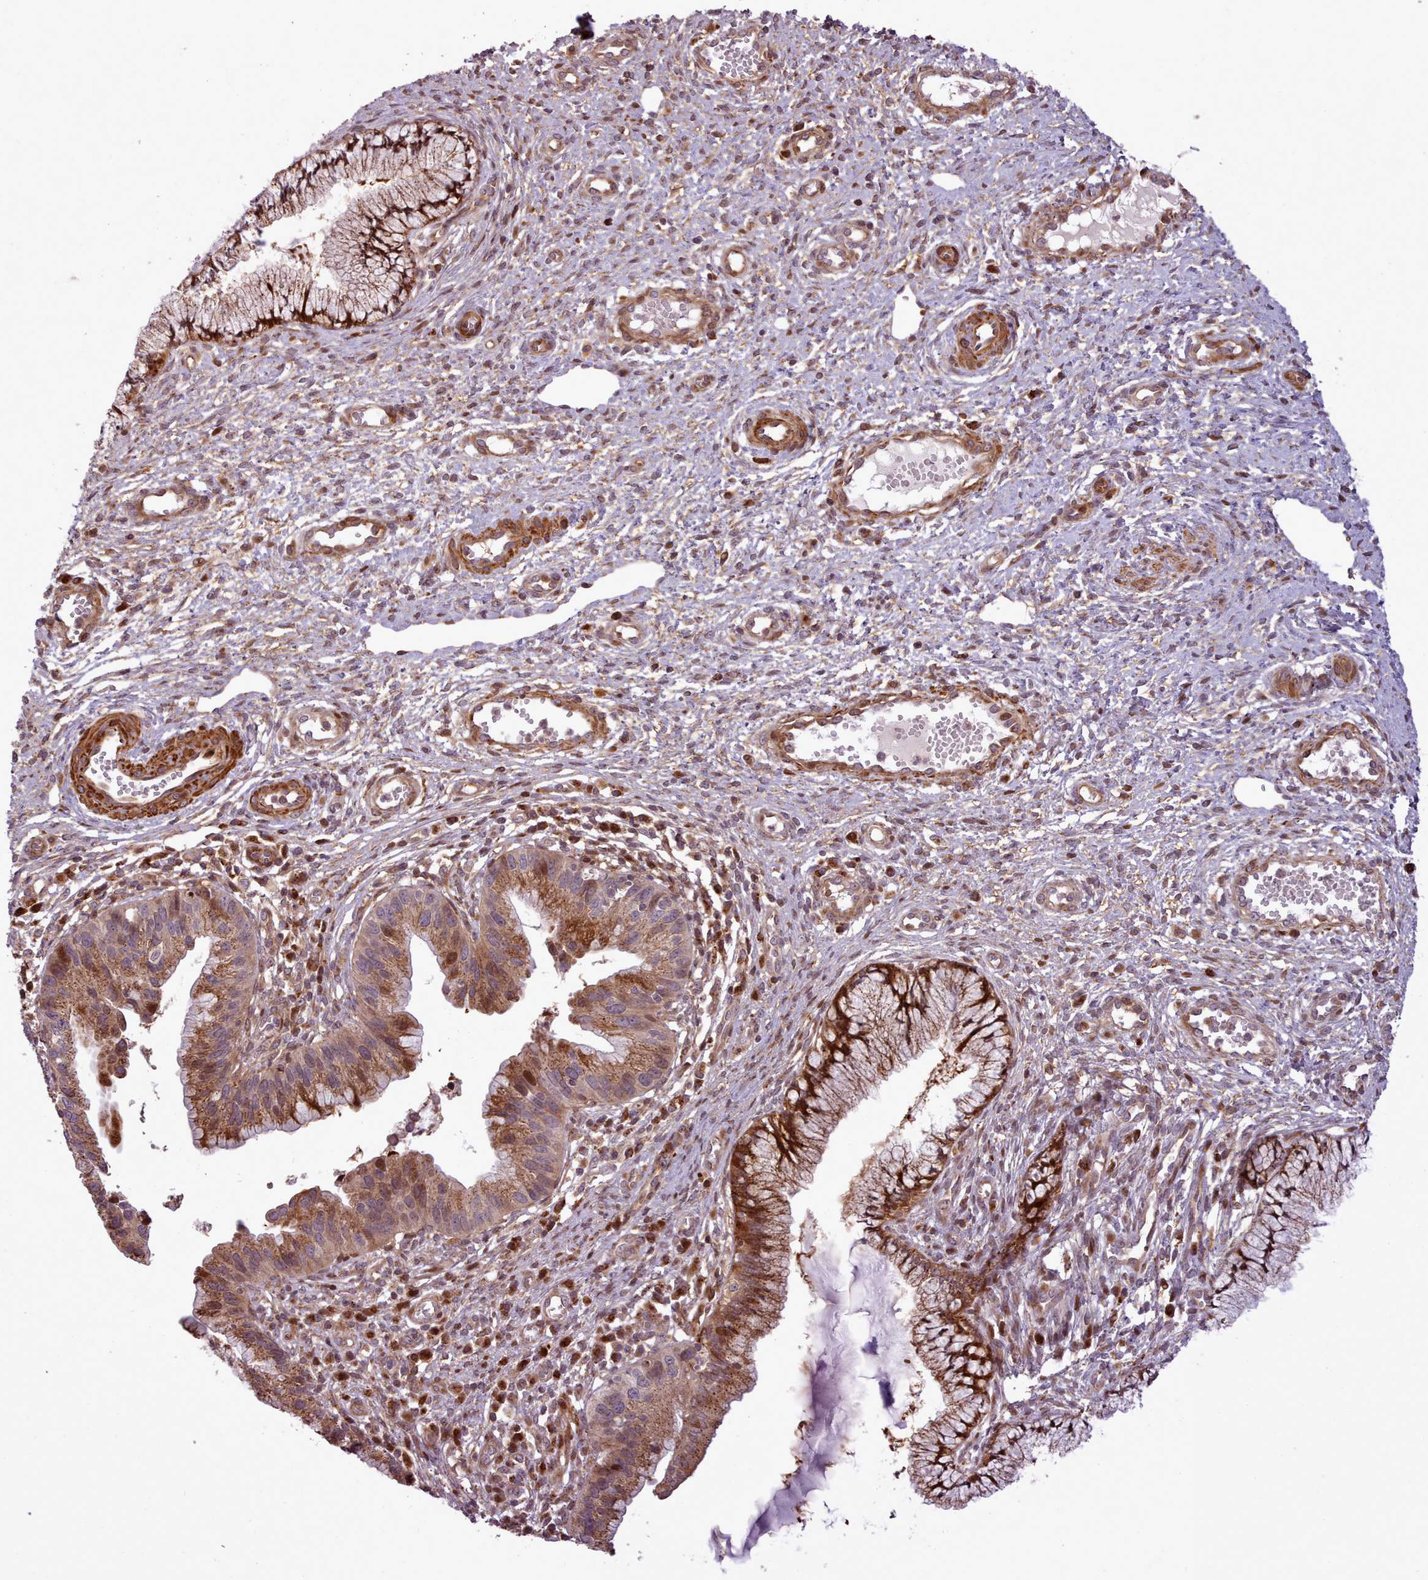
{"staining": {"intensity": "strong", "quantity": ">75%", "location": "cytoplasmic/membranous,nuclear"}, "tissue": "cervical cancer", "cell_type": "Tumor cells", "image_type": "cancer", "snomed": [{"axis": "morphology", "description": "Adenocarcinoma, NOS"}, {"axis": "topography", "description": "Cervix"}], "caption": "Immunohistochemical staining of adenocarcinoma (cervical) shows strong cytoplasmic/membranous and nuclear protein staining in approximately >75% of tumor cells.", "gene": "NLRP7", "patient": {"sex": "female", "age": 34}}